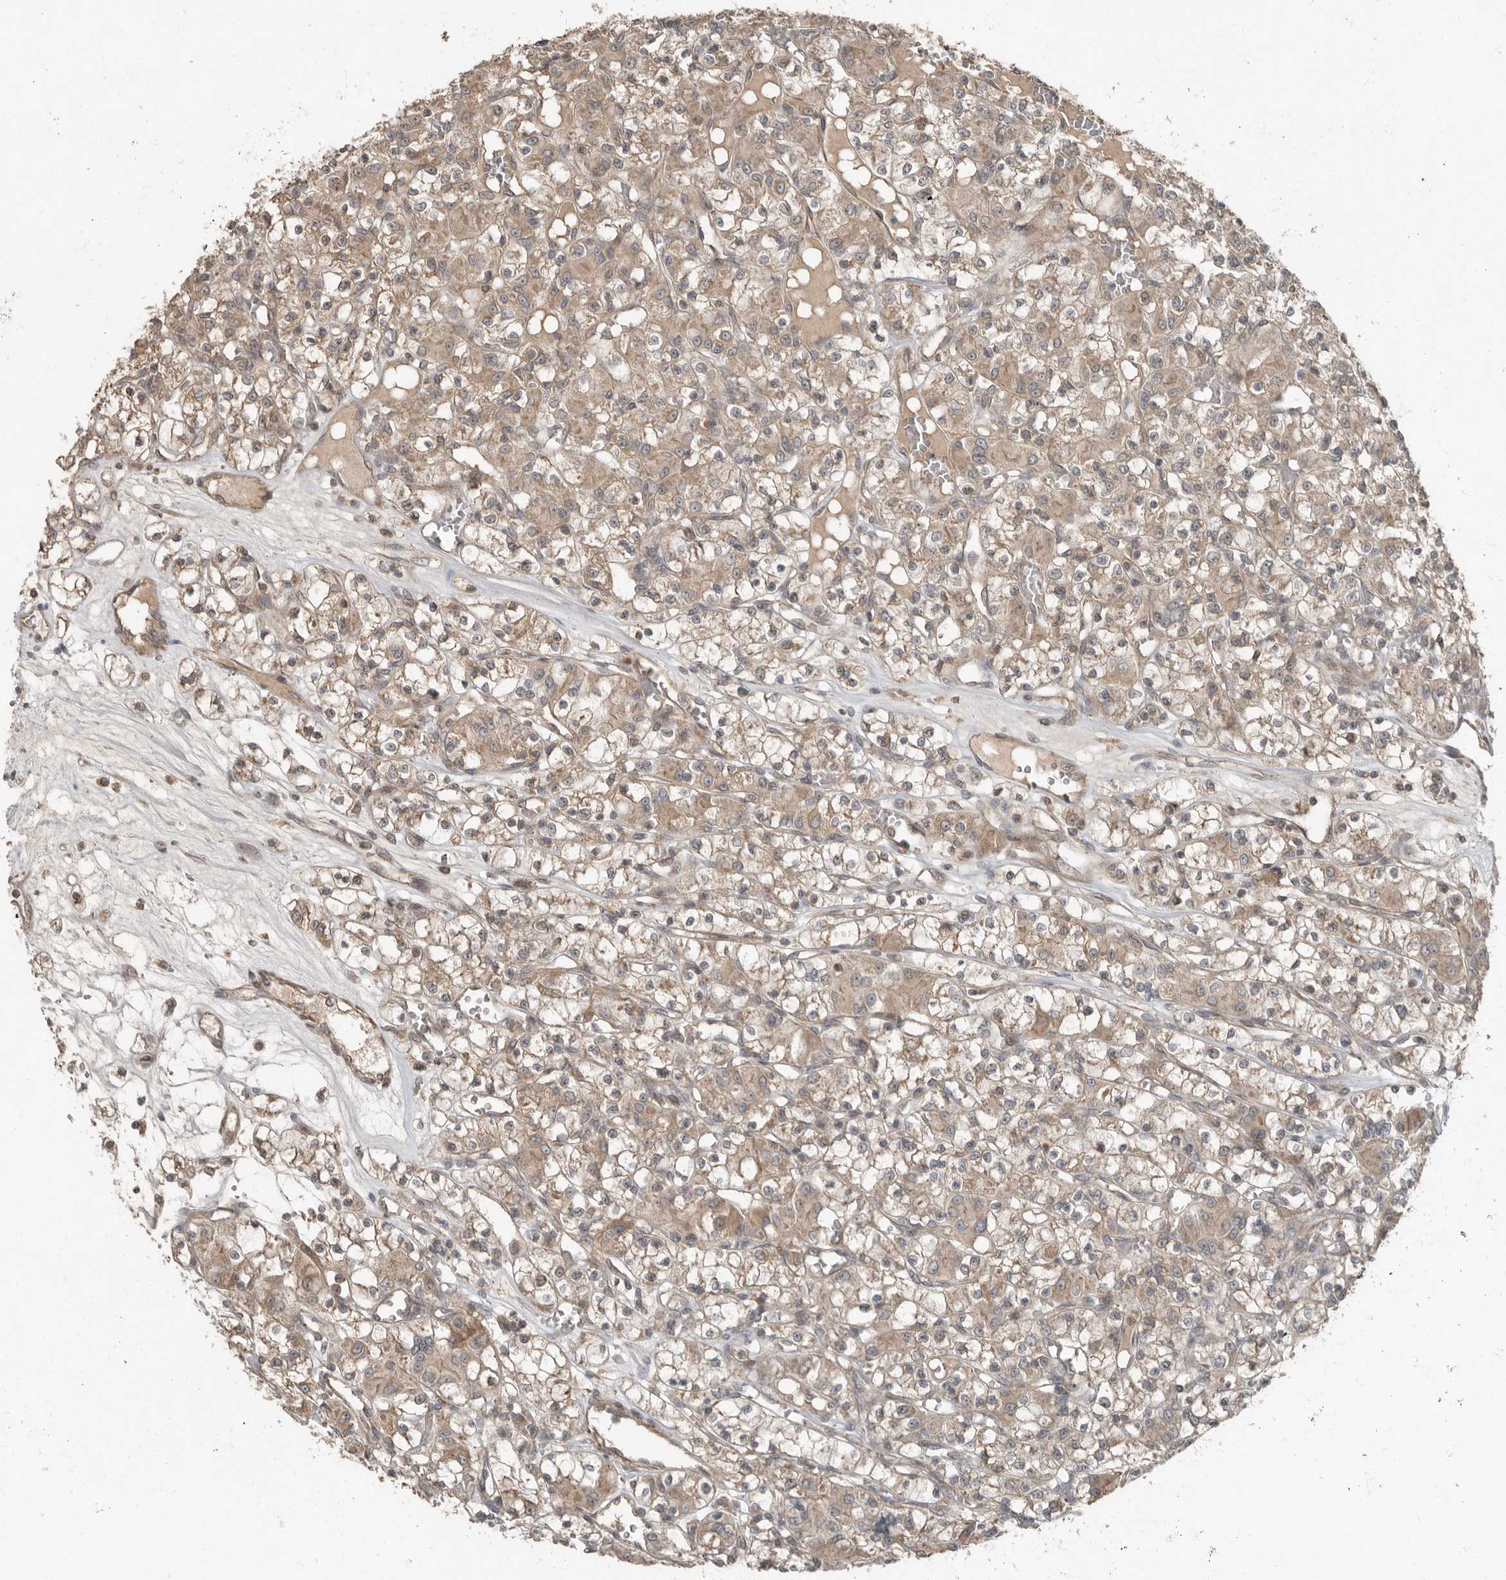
{"staining": {"intensity": "weak", "quantity": ">75%", "location": "cytoplasmic/membranous"}, "tissue": "renal cancer", "cell_type": "Tumor cells", "image_type": "cancer", "snomed": [{"axis": "morphology", "description": "Adenocarcinoma, NOS"}, {"axis": "topography", "description": "Kidney"}], "caption": "Renal cancer stained with a protein marker demonstrates weak staining in tumor cells.", "gene": "SLC6A7", "patient": {"sex": "female", "age": 59}}